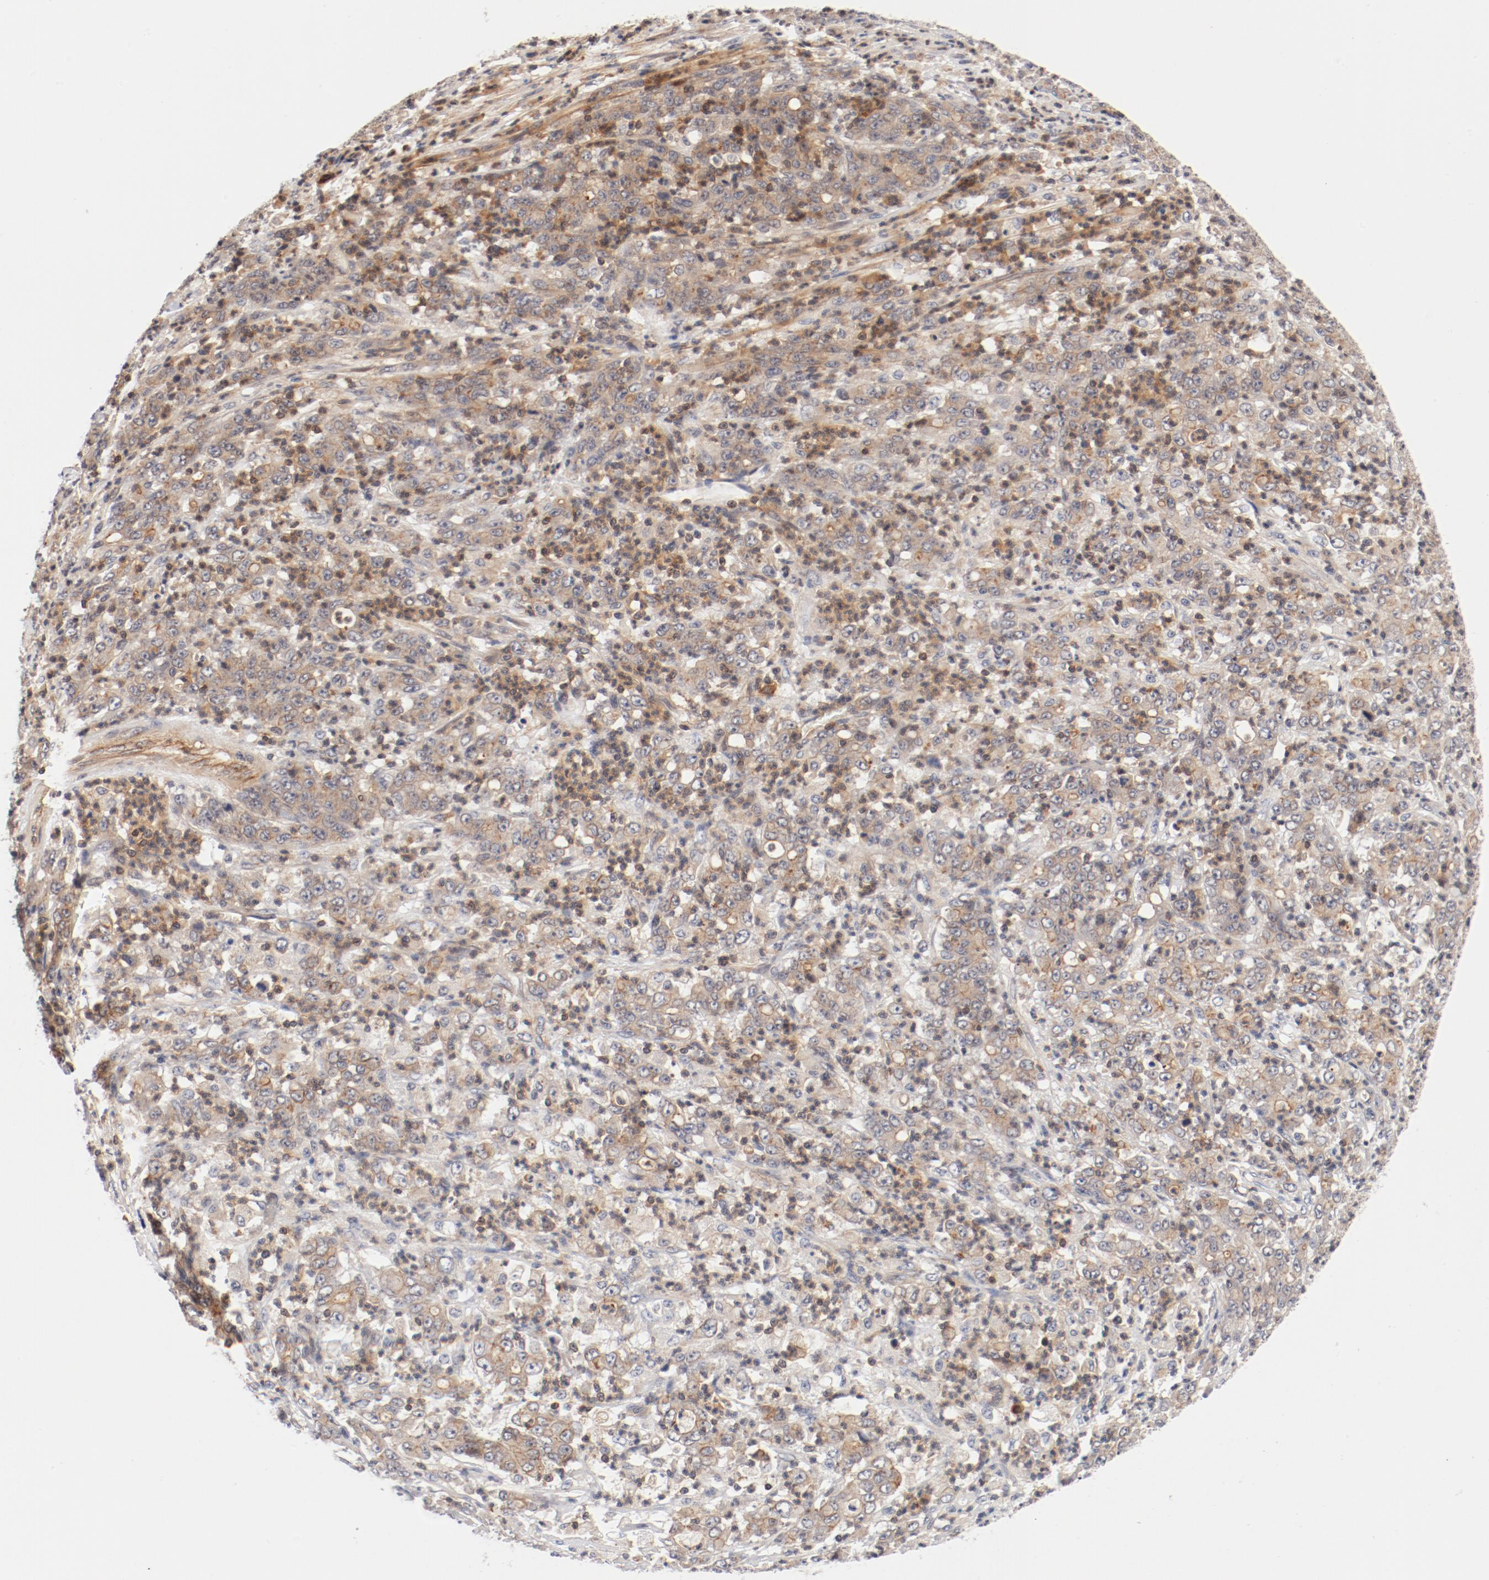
{"staining": {"intensity": "moderate", "quantity": ">75%", "location": "cytoplasmic/membranous"}, "tissue": "stomach cancer", "cell_type": "Tumor cells", "image_type": "cancer", "snomed": [{"axis": "morphology", "description": "Adenocarcinoma, NOS"}, {"axis": "topography", "description": "Stomach, lower"}], "caption": "High-power microscopy captured an IHC photomicrograph of stomach cancer, revealing moderate cytoplasmic/membranous expression in approximately >75% of tumor cells.", "gene": "ZNF267", "patient": {"sex": "female", "age": 71}}